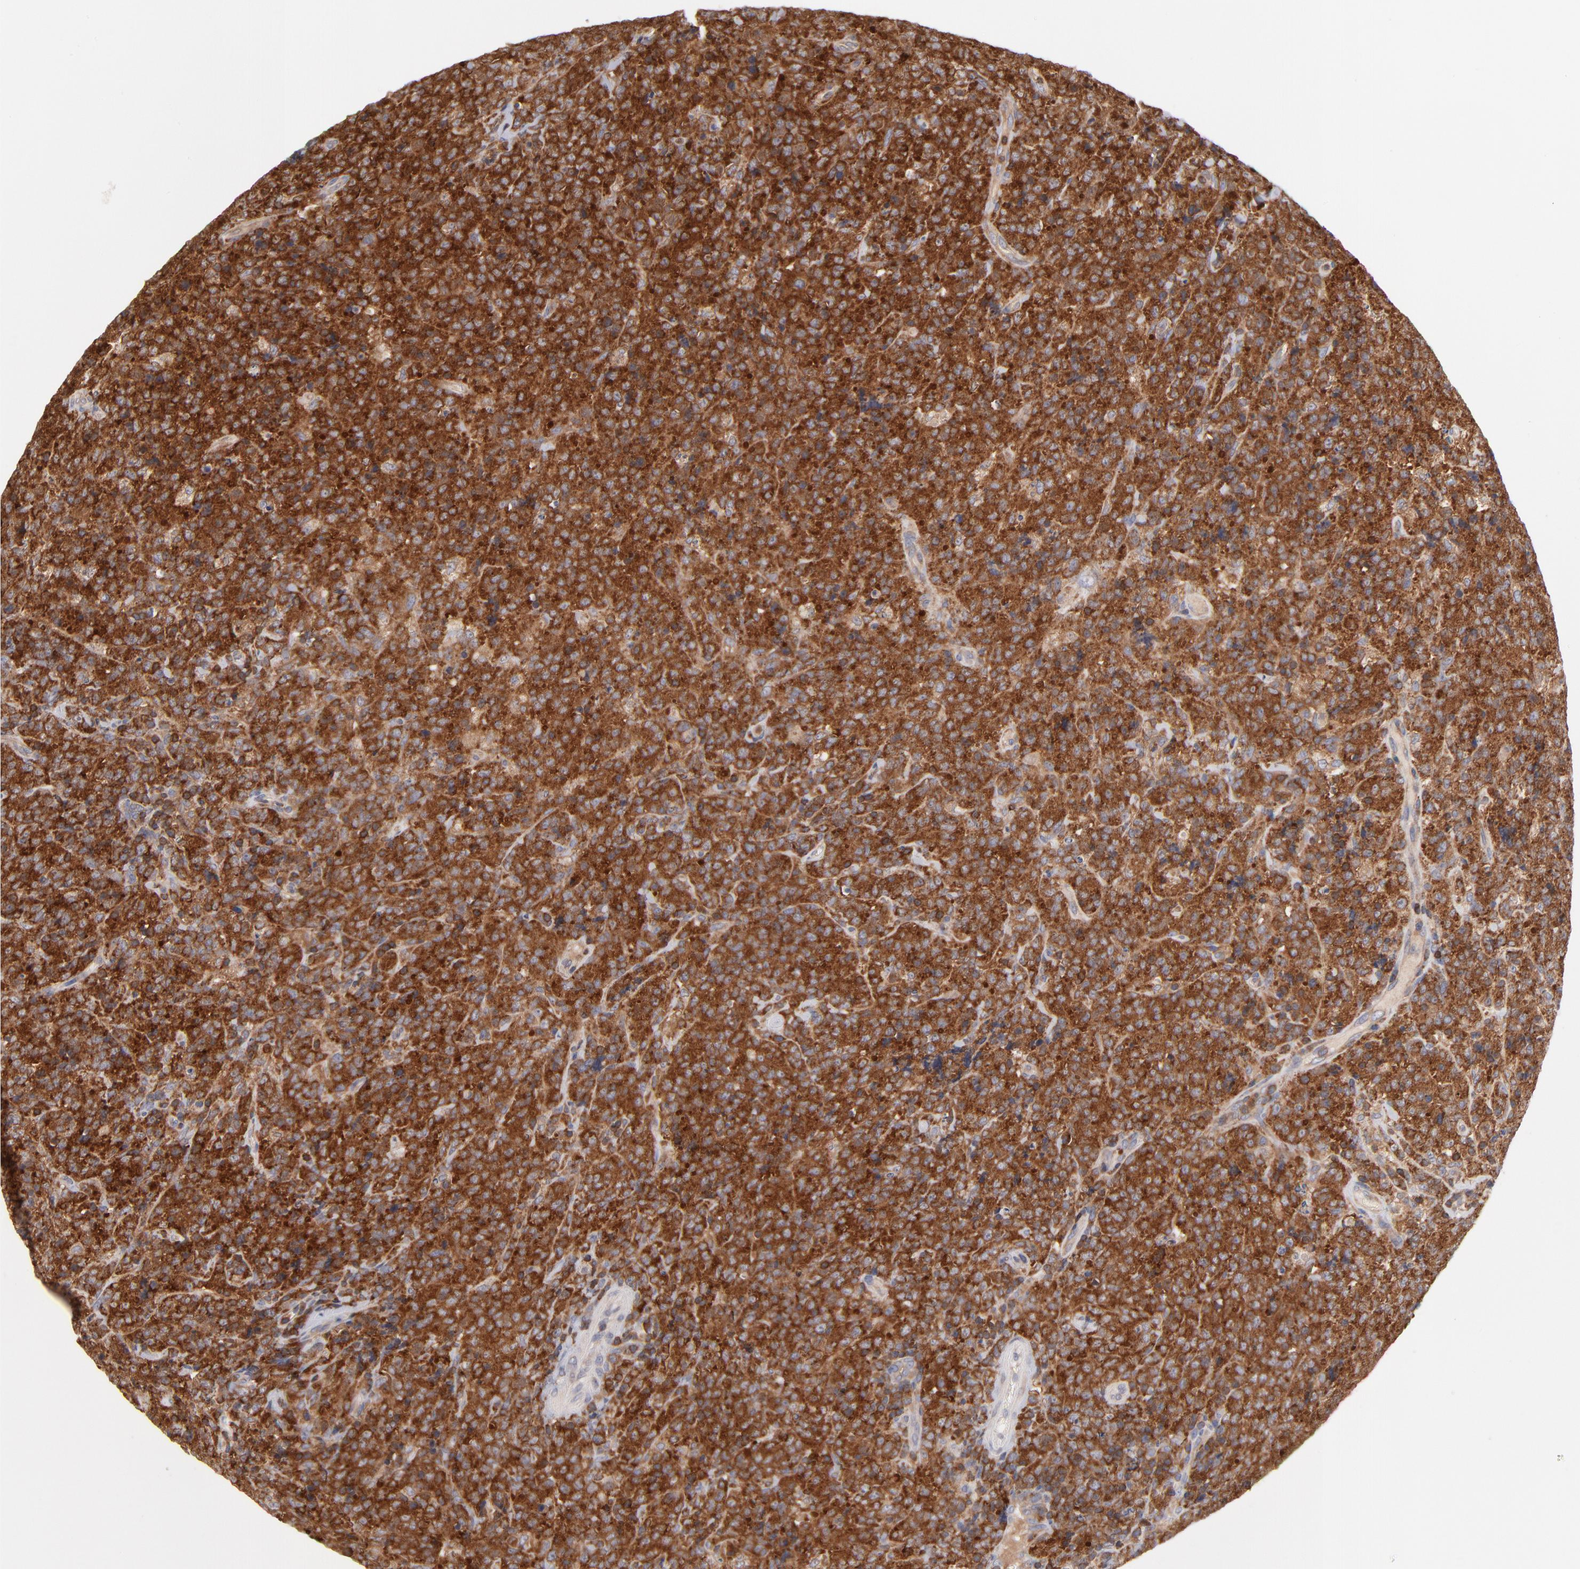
{"staining": {"intensity": "strong", "quantity": ">75%", "location": "cytoplasmic/membranous"}, "tissue": "lymphoma", "cell_type": "Tumor cells", "image_type": "cancer", "snomed": [{"axis": "morphology", "description": "Malignant lymphoma, non-Hodgkin's type, High grade"}, {"axis": "topography", "description": "Tonsil"}], "caption": "Immunohistochemical staining of human lymphoma demonstrates high levels of strong cytoplasmic/membranous protein positivity in about >75% of tumor cells.", "gene": "WIPF1", "patient": {"sex": "female", "age": 36}}